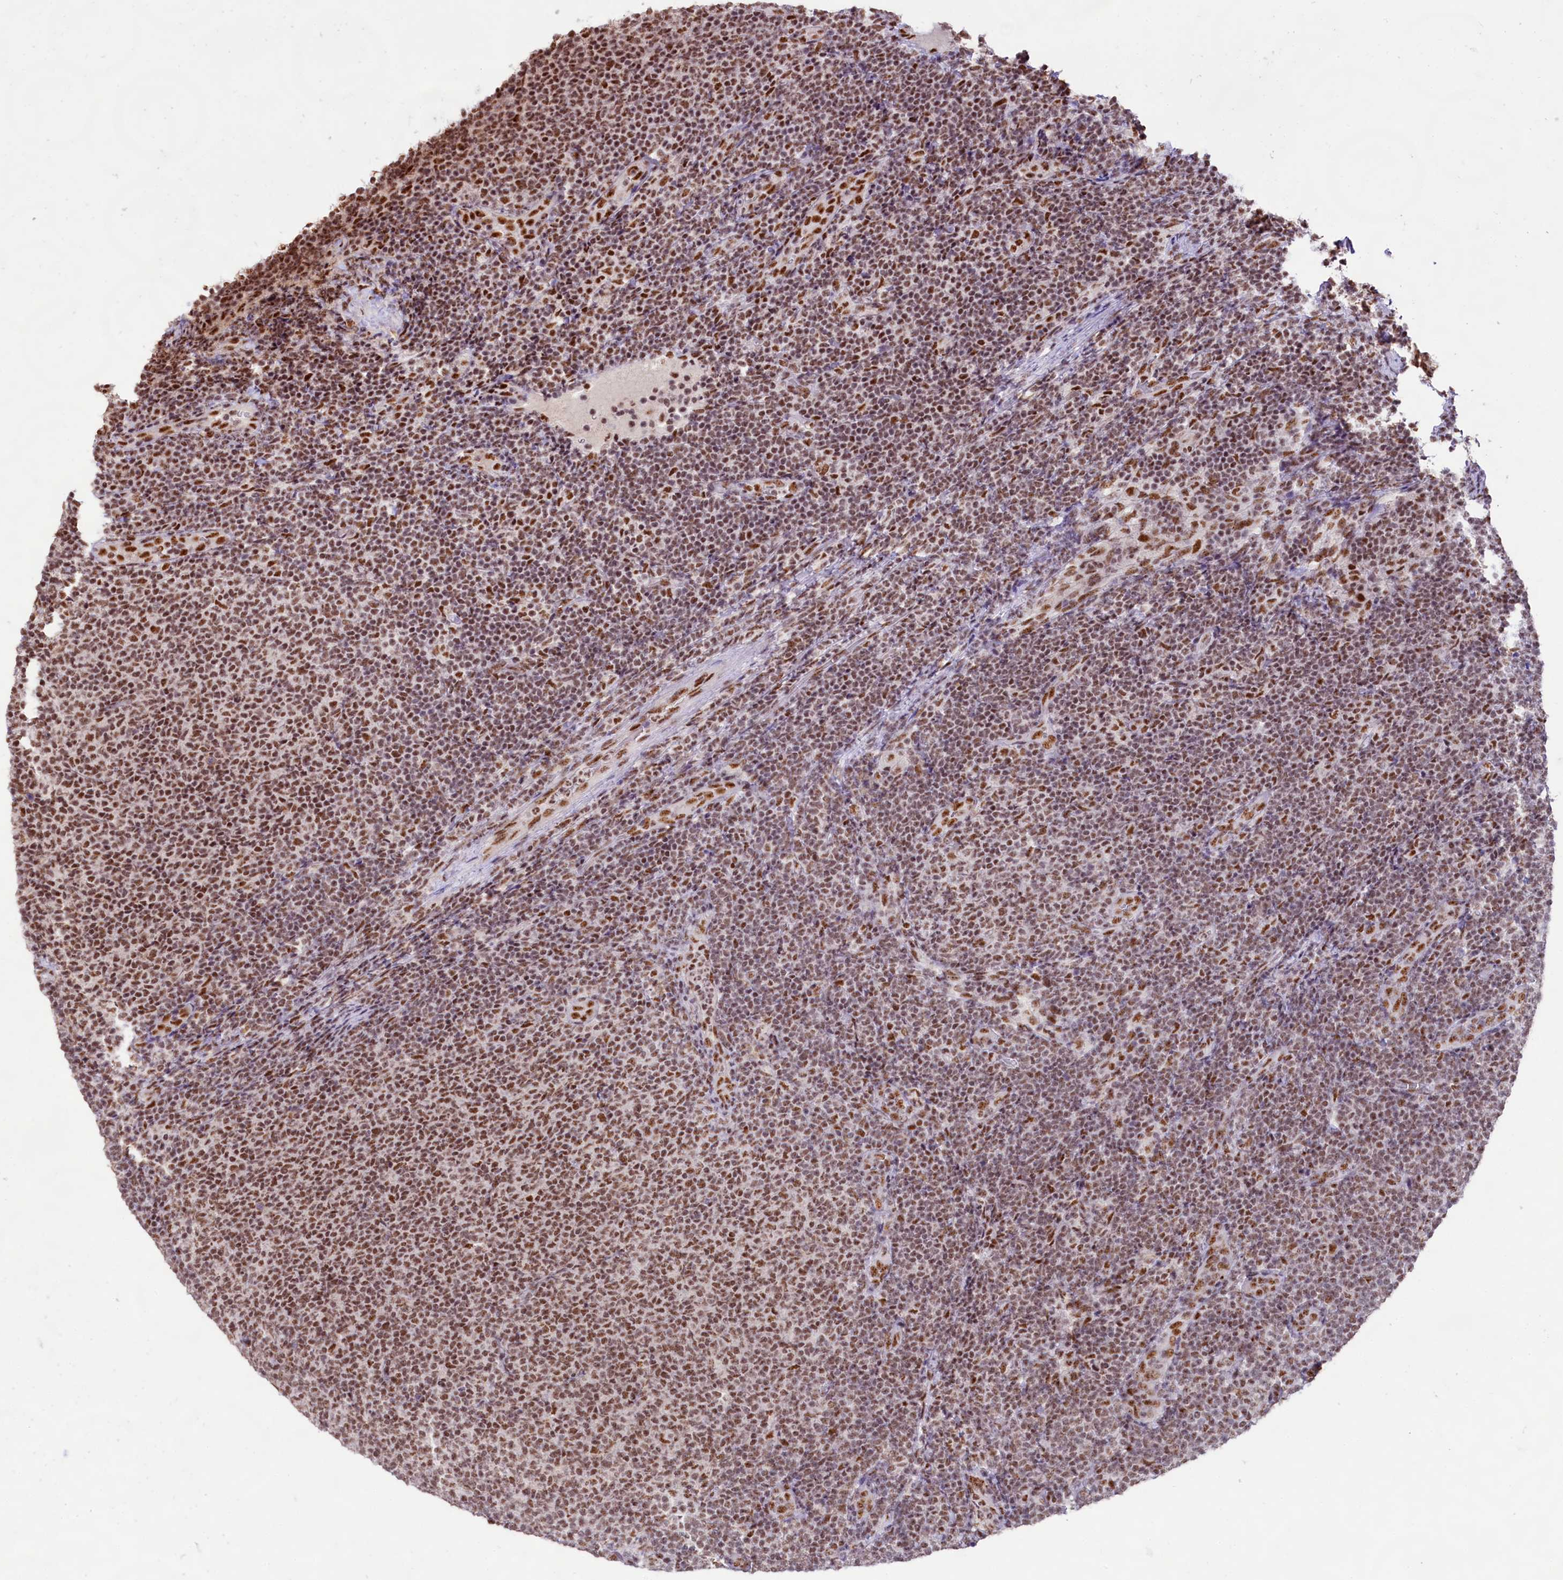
{"staining": {"intensity": "moderate", "quantity": "25%-75%", "location": "nuclear"}, "tissue": "lymphoma", "cell_type": "Tumor cells", "image_type": "cancer", "snomed": [{"axis": "morphology", "description": "Malignant lymphoma, non-Hodgkin's type, Low grade"}, {"axis": "topography", "description": "Lymph node"}], "caption": "Protein analysis of lymphoma tissue exhibits moderate nuclear expression in approximately 25%-75% of tumor cells.", "gene": "HIRA", "patient": {"sex": "male", "age": 66}}